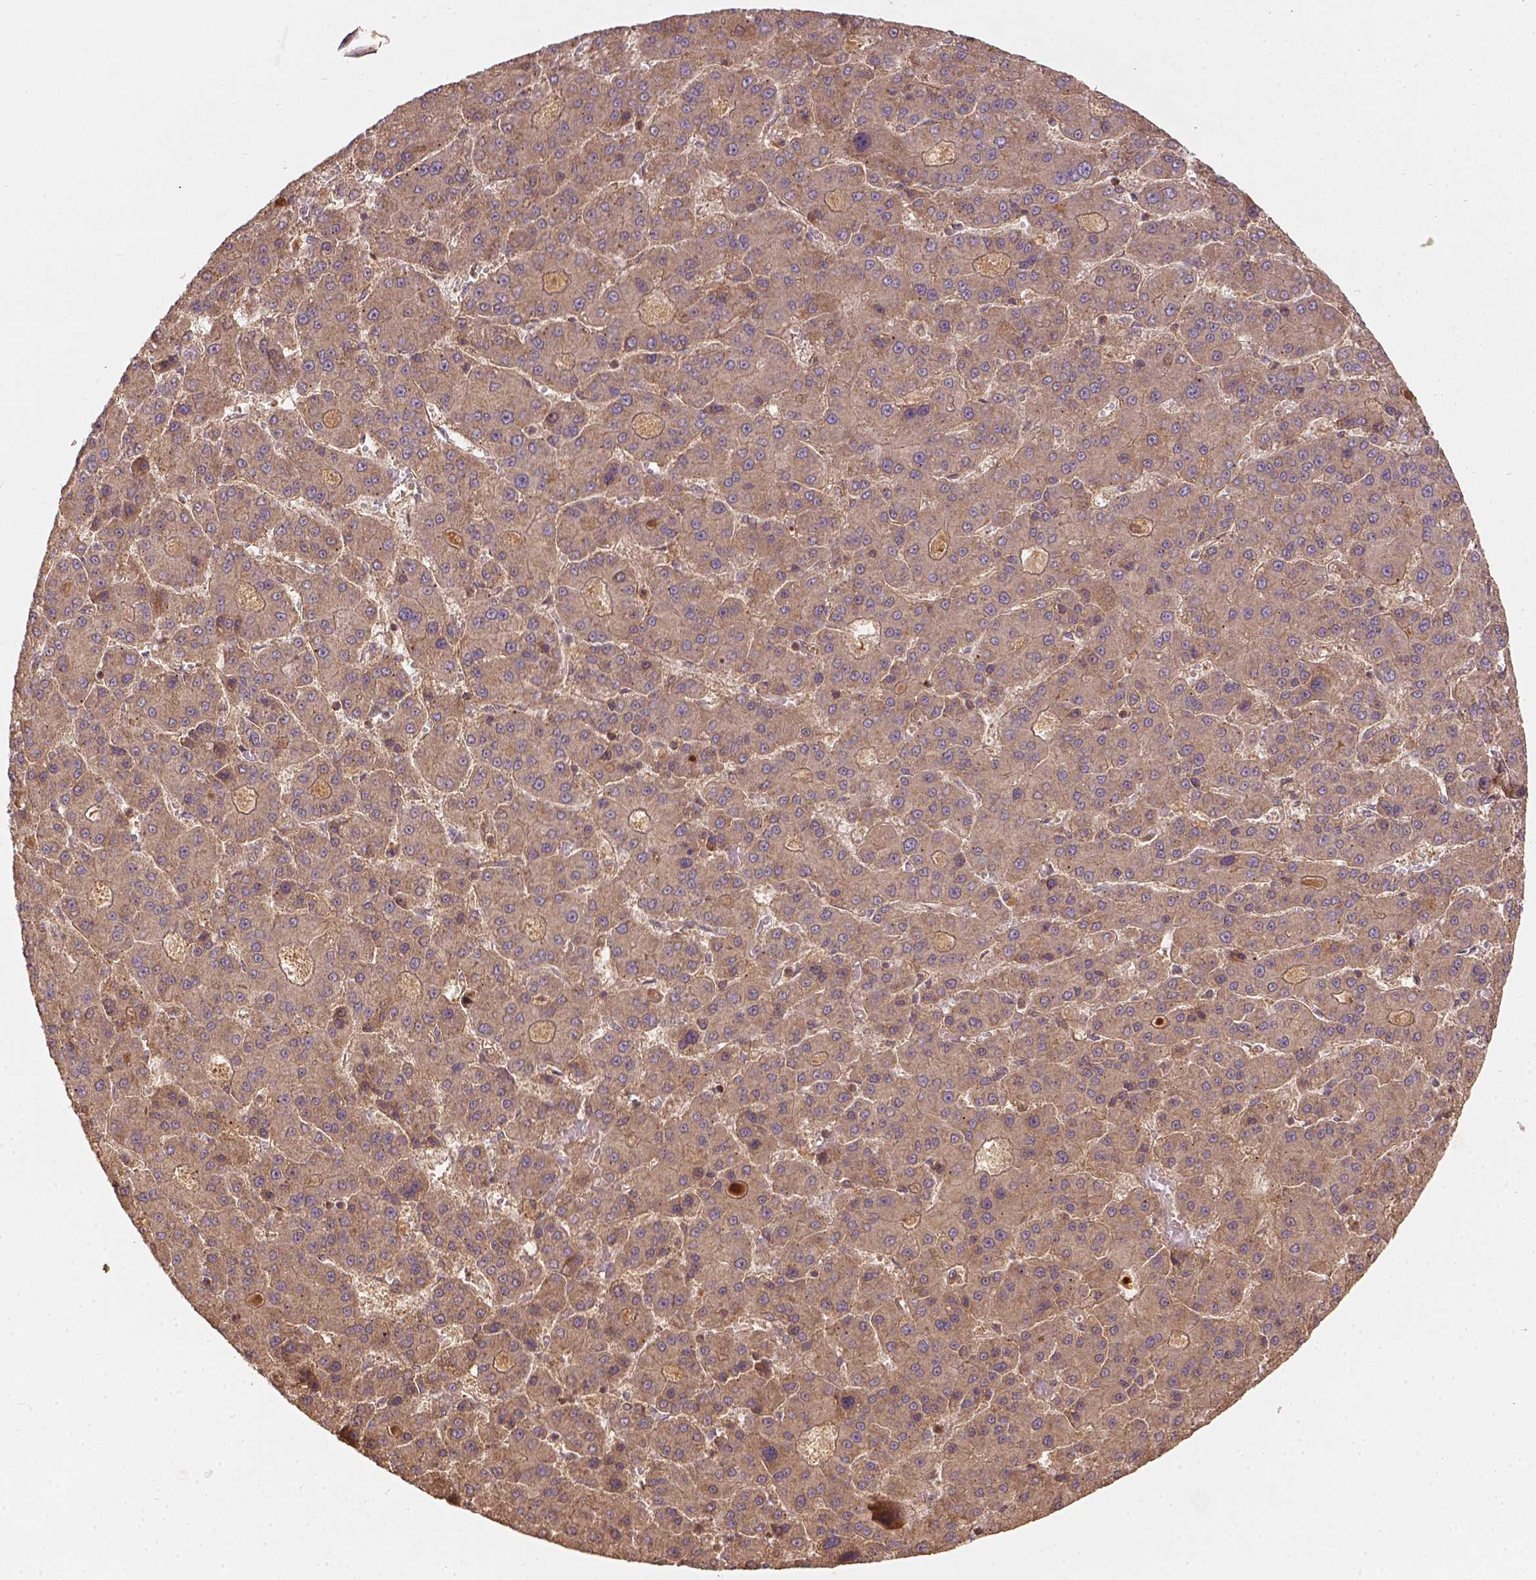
{"staining": {"intensity": "weak", "quantity": ">75%", "location": "cytoplasmic/membranous"}, "tissue": "liver cancer", "cell_type": "Tumor cells", "image_type": "cancer", "snomed": [{"axis": "morphology", "description": "Carcinoma, Hepatocellular, NOS"}, {"axis": "topography", "description": "Liver"}], "caption": "Brown immunohistochemical staining in human hepatocellular carcinoma (liver) shows weak cytoplasmic/membranous staining in about >75% of tumor cells.", "gene": "XPR1", "patient": {"sex": "male", "age": 70}}